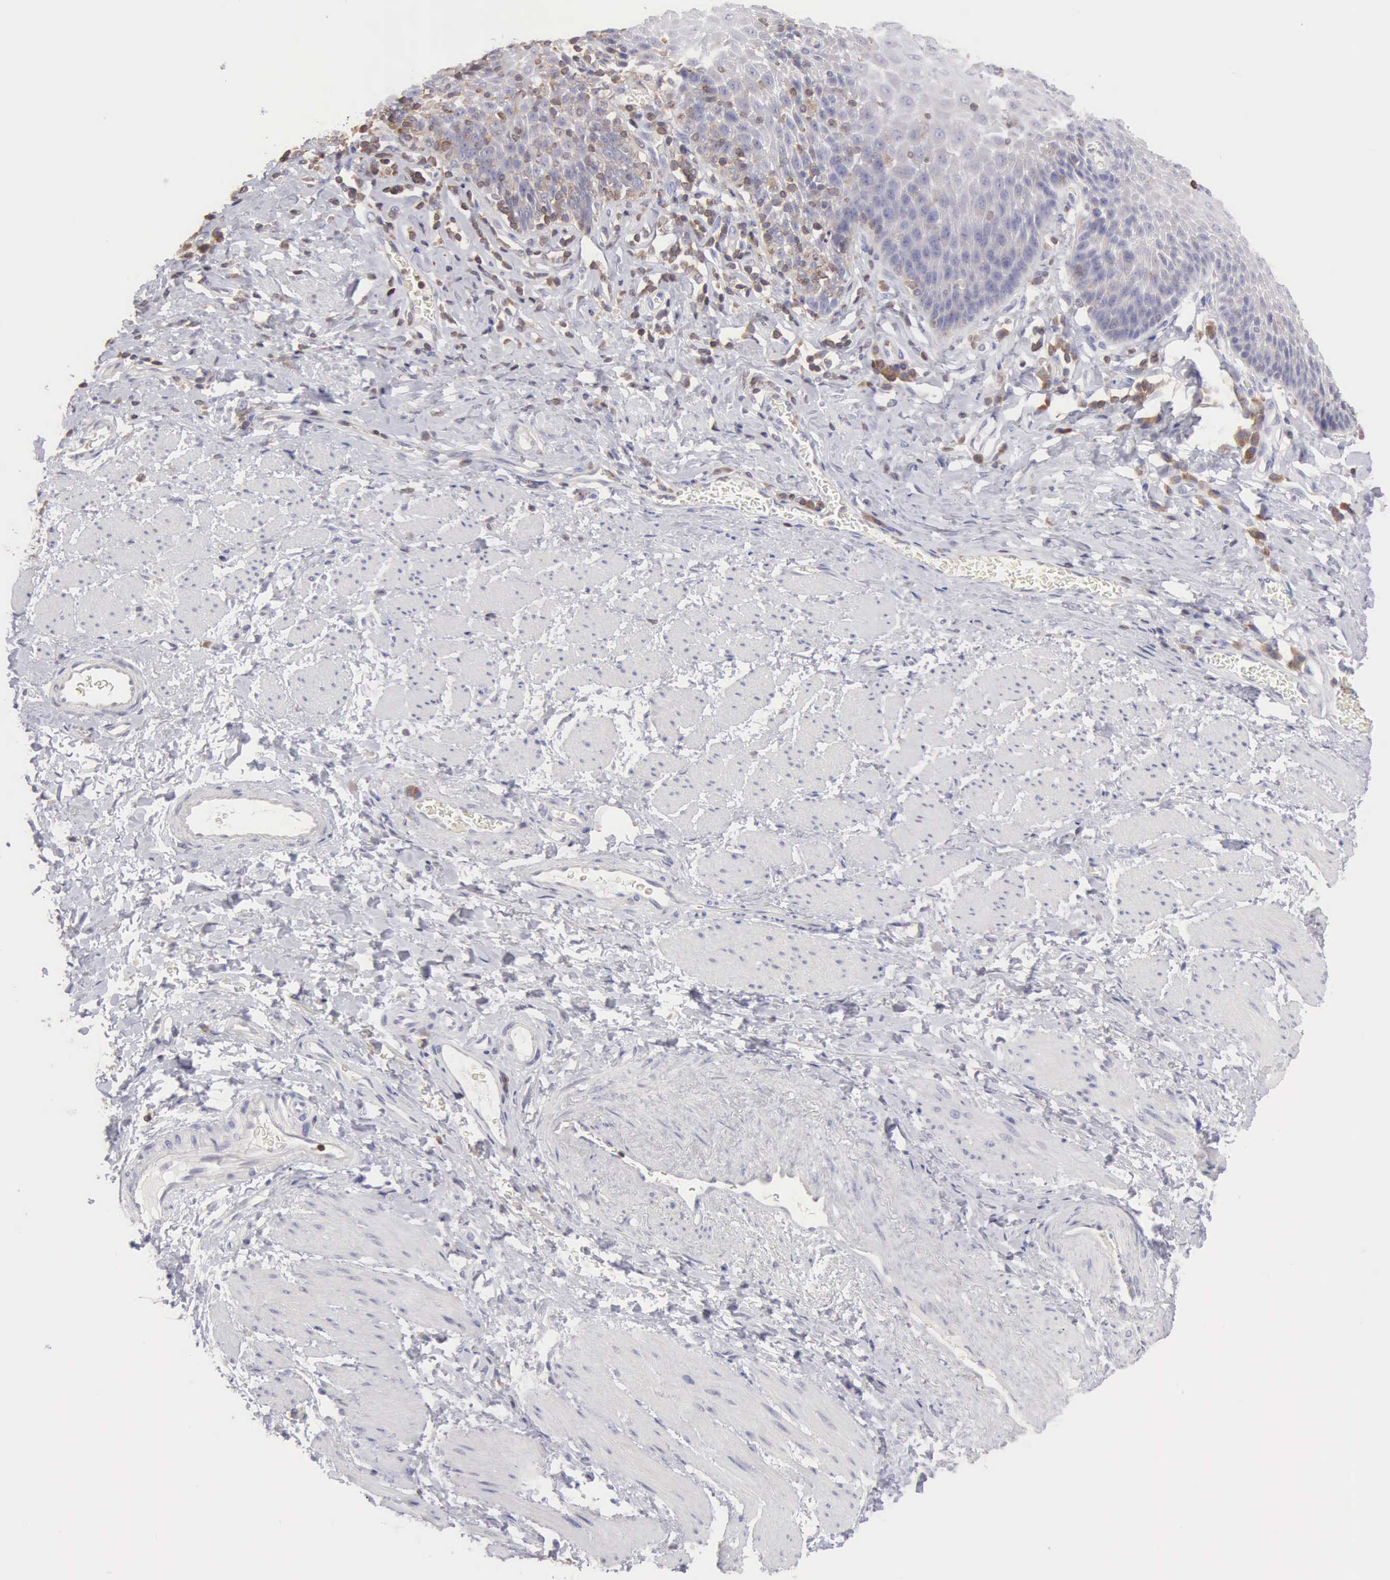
{"staining": {"intensity": "negative", "quantity": "none", "location": "none"}, "tissue": "esophagus", "cell_type": "Squamous epithelial cells", "image_type": "normal", "snomed": [{"axis": "morphology", "description": "Normal tissue, NOS"}, {"axis": "topography", "description": "Esophagus"}], "caption": "The image demonstrates no staining of squamous epithelial cells in benign esophagus. The staining is performed using DAB (3,3'-diaminobenzidine) brown chromogen with nuclei counter-stained in using hematoxylin.", "gene": "SASH3", "patient": {"sex": "female", "age": 61}}